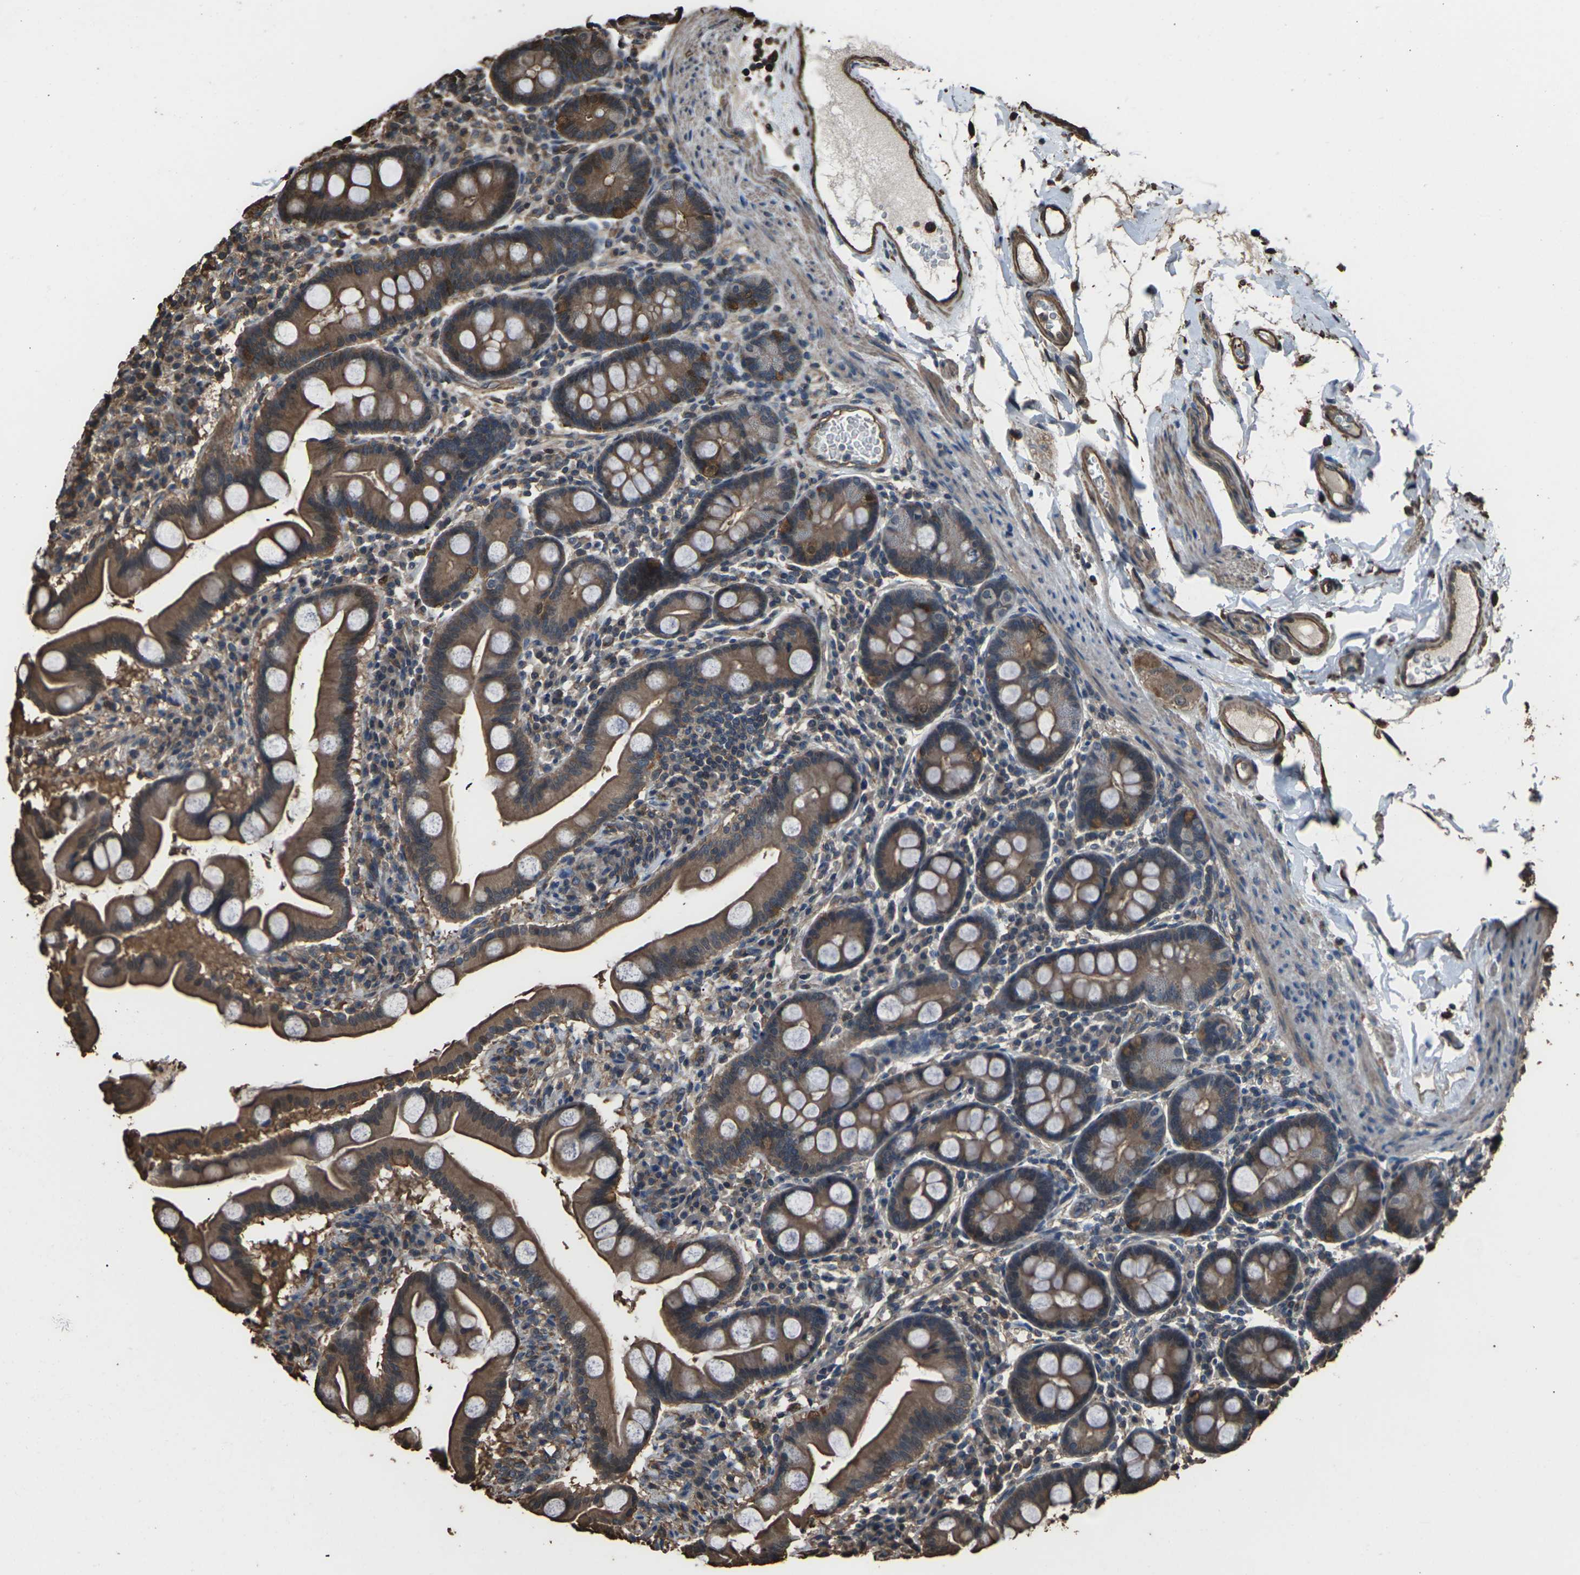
{"staining": {"intensity": "moderate", "quantity": ">75%", "location": "cytoplasmic/membranous"}, "tissue": "duodenum", "cell_type": "Glandular cells", "image_type": "normal", "snomed": [{"axis": "morphology", "description": "Normal tissue, NOS"}, {"axis": "topography", "description": "Duodenum"}], "caption": "A histopathology image of human duodenum stained for a protein demonstrates moderate cytoplasmic/membranous brown staining in glandular cells. The staining was performed using DAB to visualize the protein expression in brown, while the nuclei were stained in blue with hematoxylin (Magnification: 20x).", "gene": "DHPS", "patient": {"sex": "male", "age": 50}}